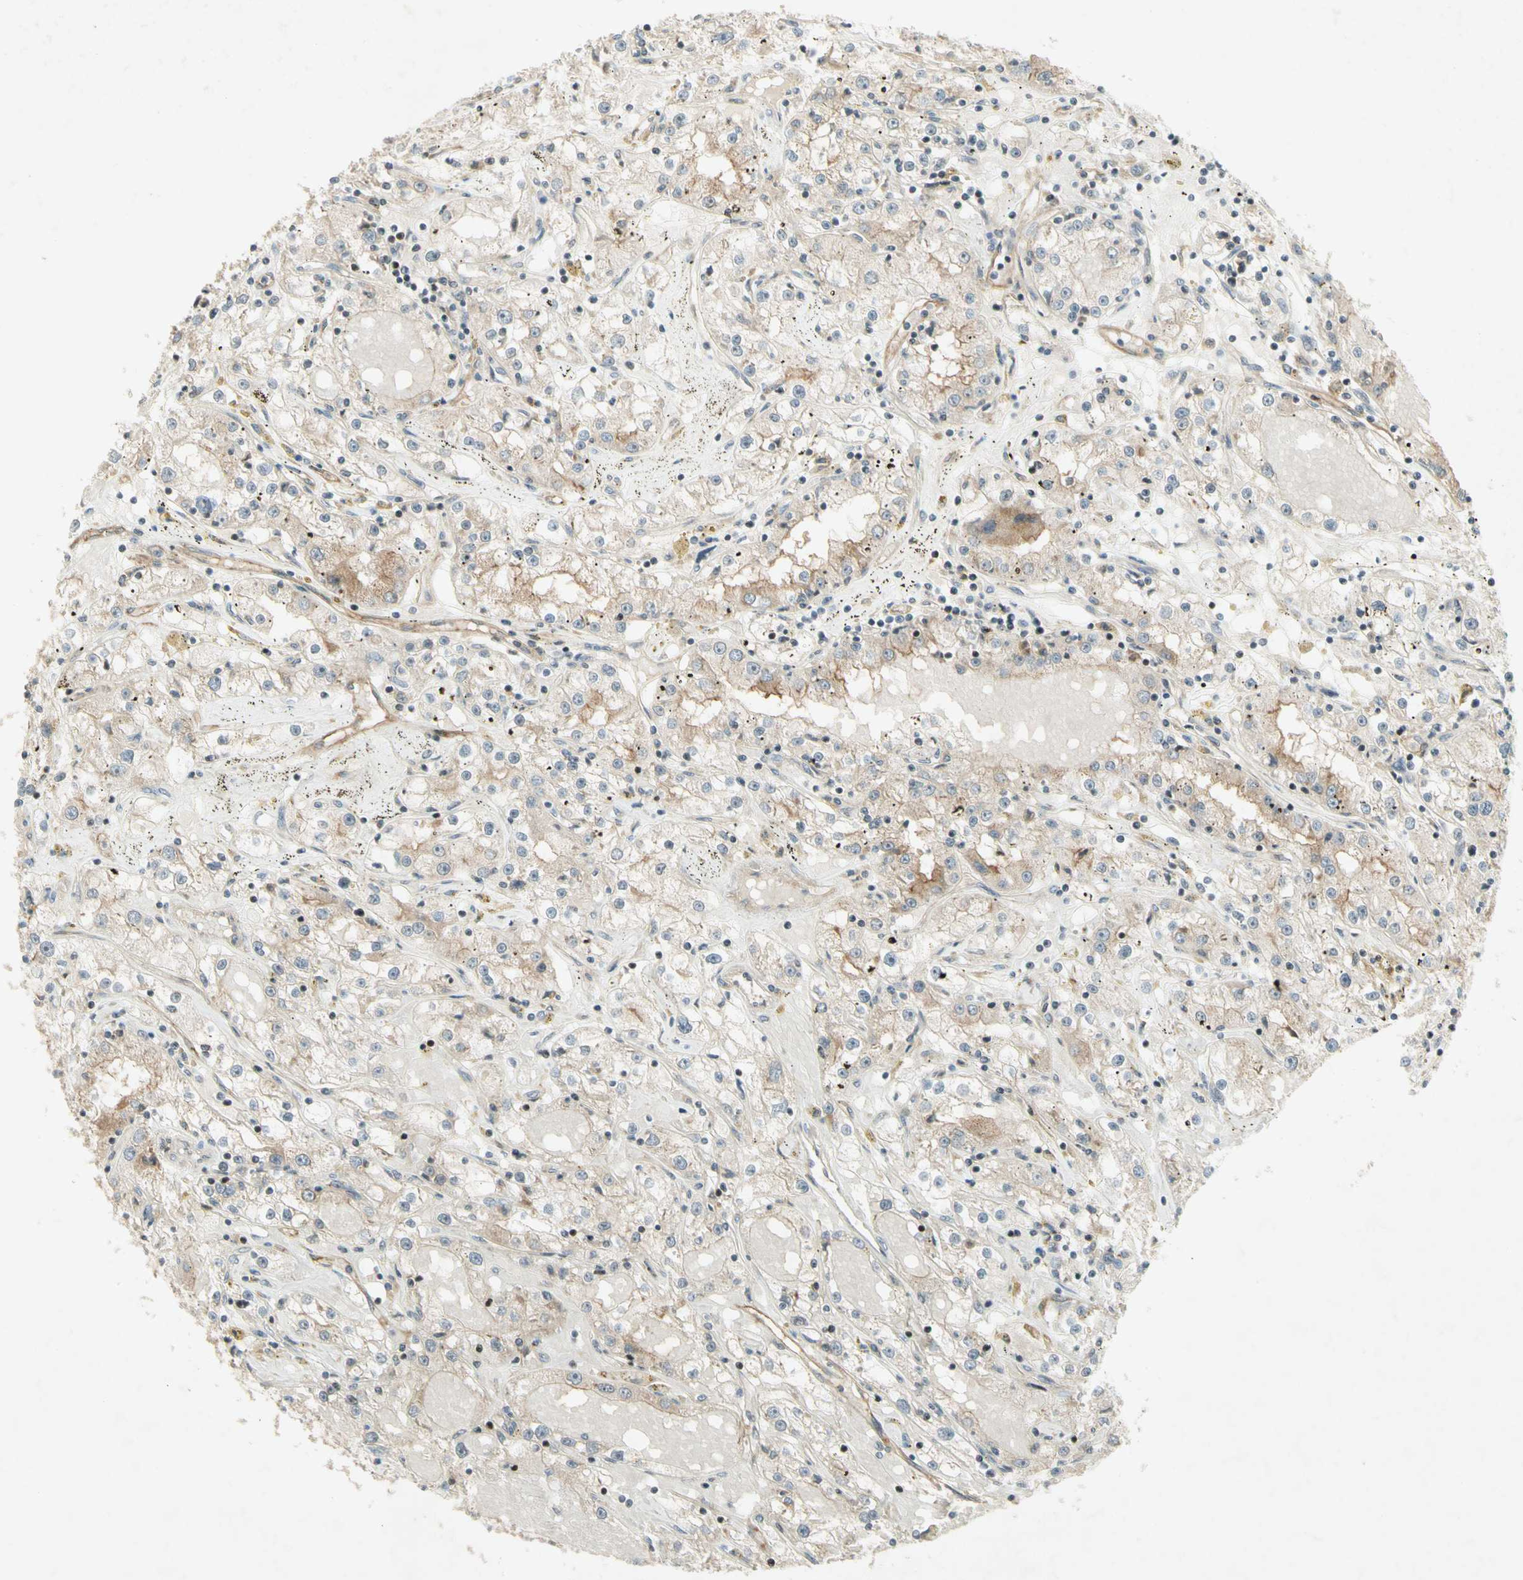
{"staining": {"intensity": "weak", "quantity": "25%-75%", "location": "cytoplasmic/membranous"}, "tissue": "renal cancer", "cell_type": "Tumor cells", "image_type": "cancer", "snomed": [{"axis": "morphology", "description": "Adenocarcinoma, NOS"}, {"axis": "topography", "description": "Kidney"}], "caption": "Immunohistochemical staining of renal cancer (adenocarcinoma) displays low levels of weak cytoplasmic/membranous protein expression in about 25%-75% of tumor cells. (Brightfield microscopy of DAB IHC at high magnification).", "gene": "ETF1", "patient": {"sex": "male", "age": 56}}